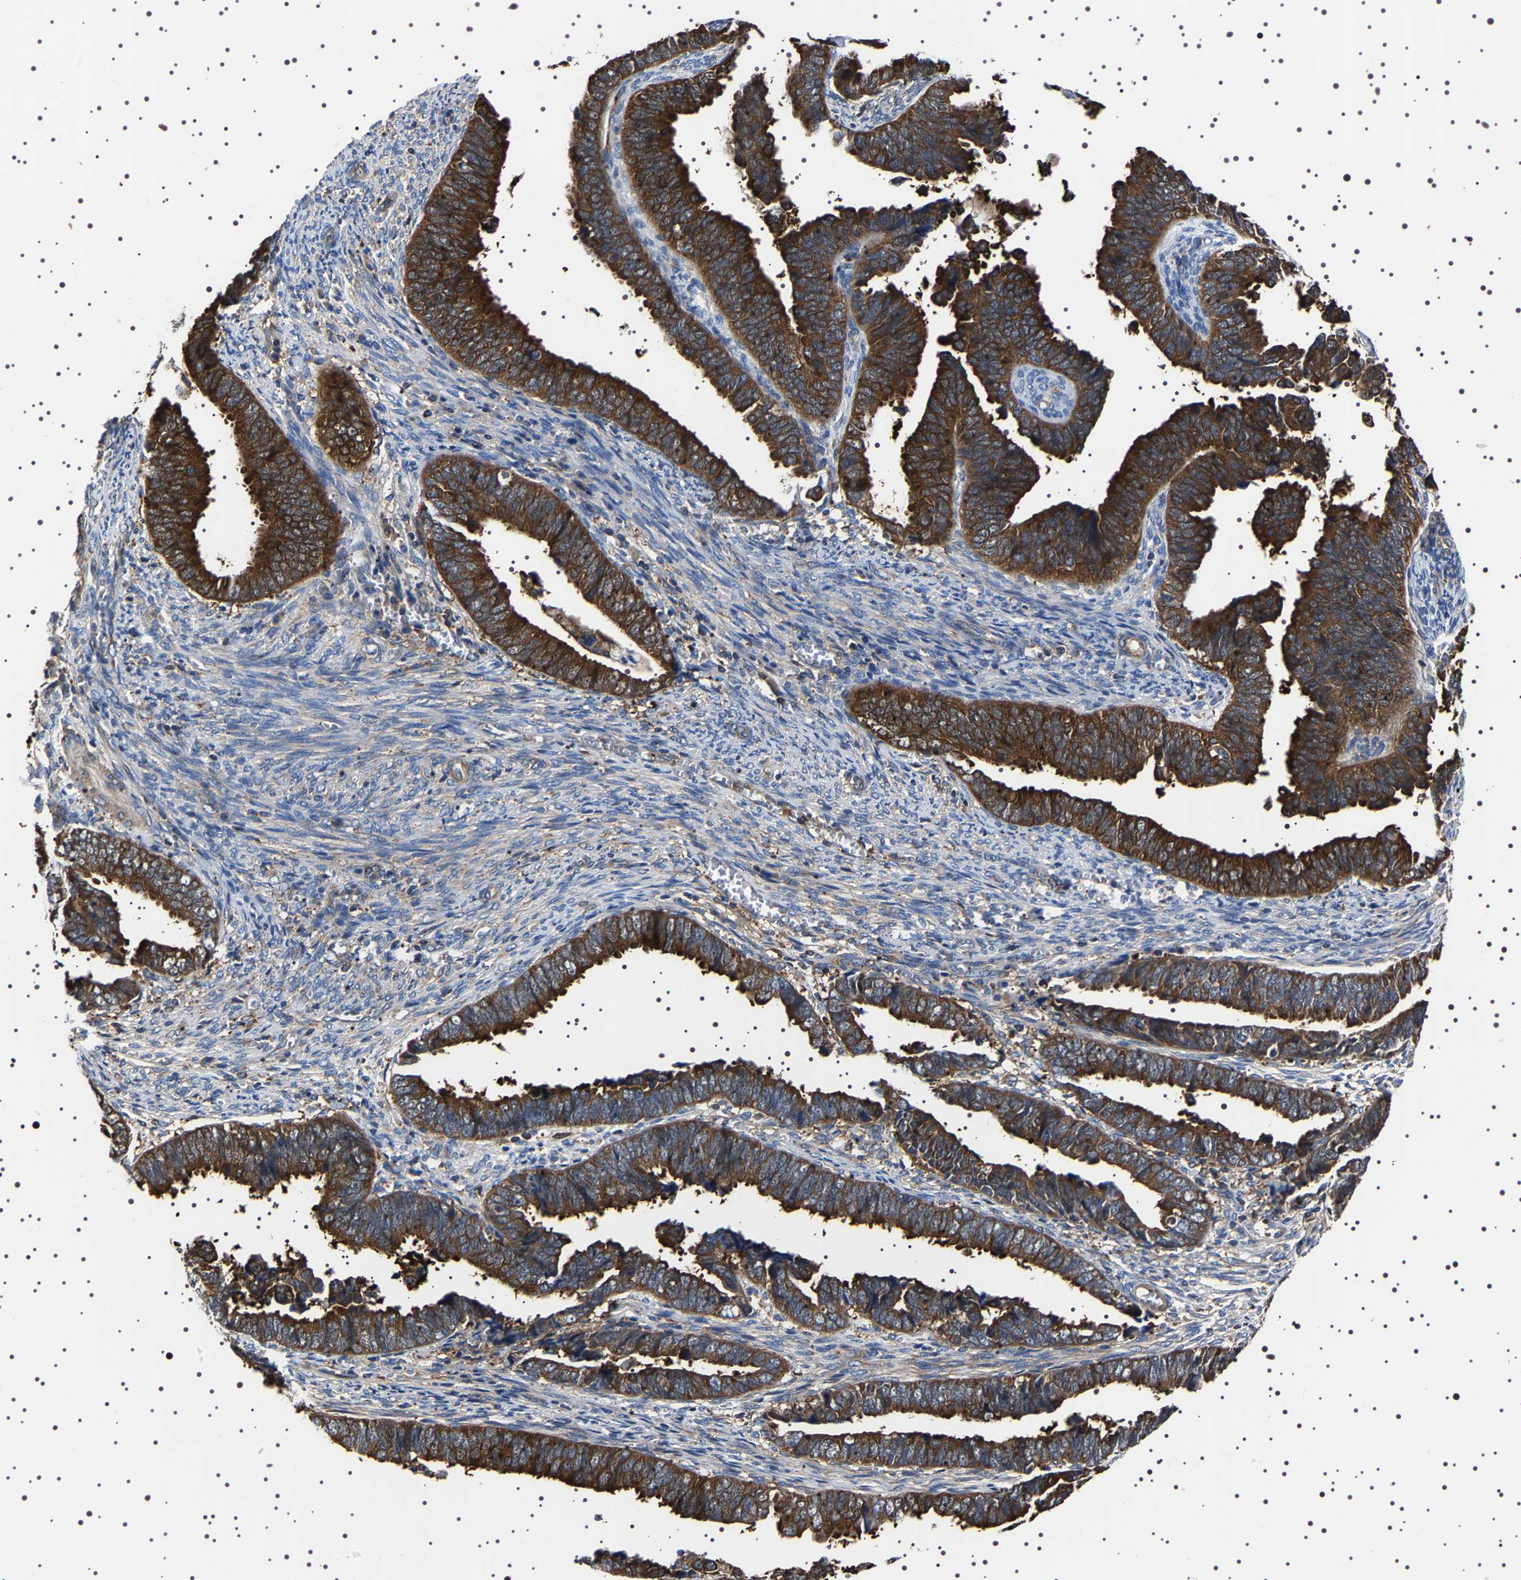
{"staining": {"intensity": "strong", "quantity": ">75%", "location": "cytoplasmic/membranous"}, "tissue": "endometrial cancer", "cell_type": "Tumor cells", "image_type": "cancer", "snomed": [{"axis": "morphology", "description": "Adenocarcinoma, NOS"}, {"axis": "topography", "description": "Endometrium"}], "caption": "Tumor cells demonstrate strong cytoplasmic/membranous staining in about >75% of cells in endometrial adenocarcinoma.", "gene": "WDR1", "patient": {"sex": "female", "age": 75}}